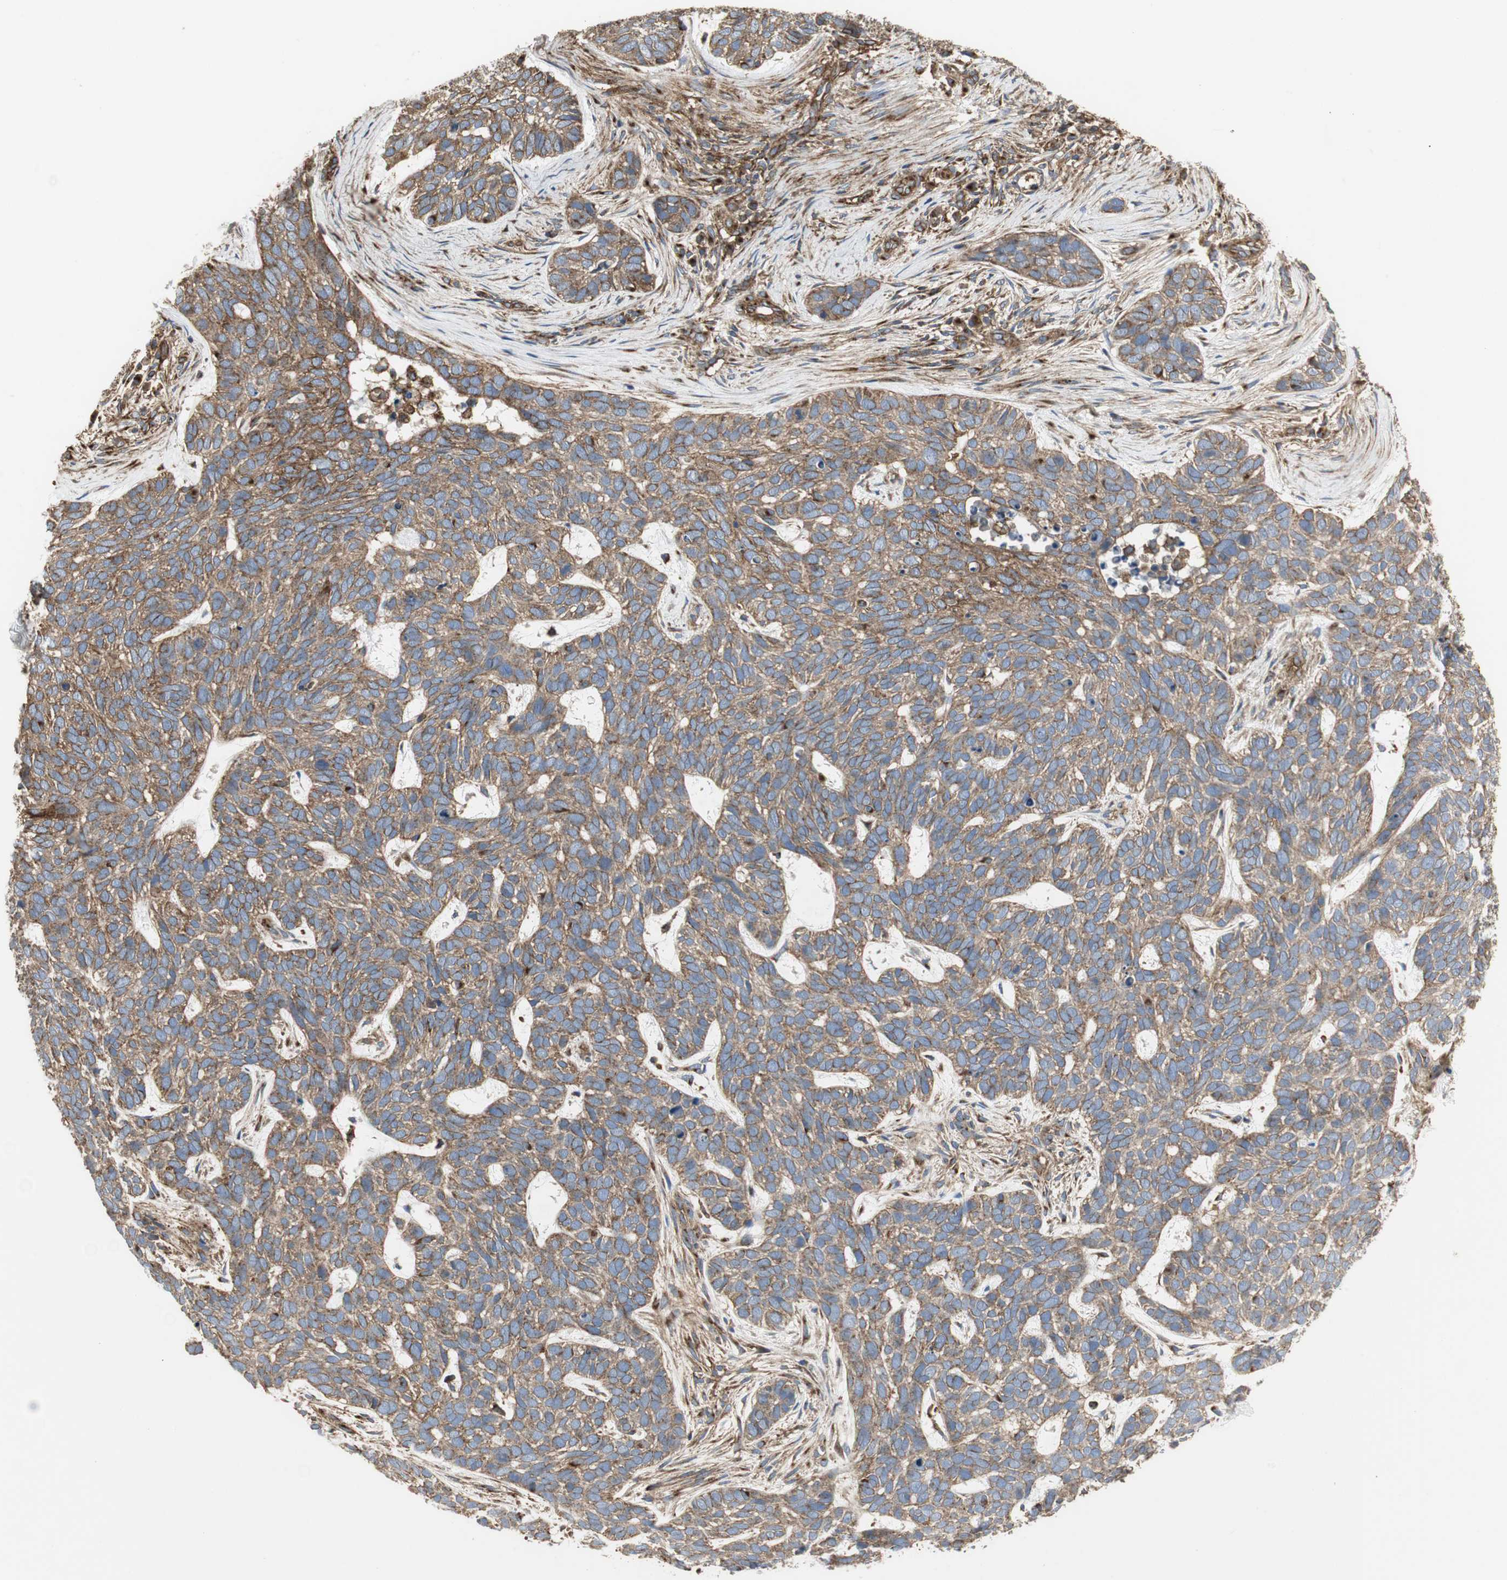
{"staining": {"intensity": "moderate", "quantity": ">75%", "location": "cytoplasmic/membranous"}, "tissue": "skin cancer", "cell_type": "Tumor cells", "image_type": "cancer", "snomed": [{"axis": "morphology", "description": "Basal cell carcinoma"}, {"axis": "topography", "description": "Skin"}], "caption": "The image shows staining of skin cancer, revealing moderate cytoplasmic/membranous protein expression (brown color) within tumor cells. (DAB (3,3'-diaminobenzidine) IHC with brightfield microscopy, high magnification).", "gene": "H6PD", "patient": {"sex": "male", "age": 87}}